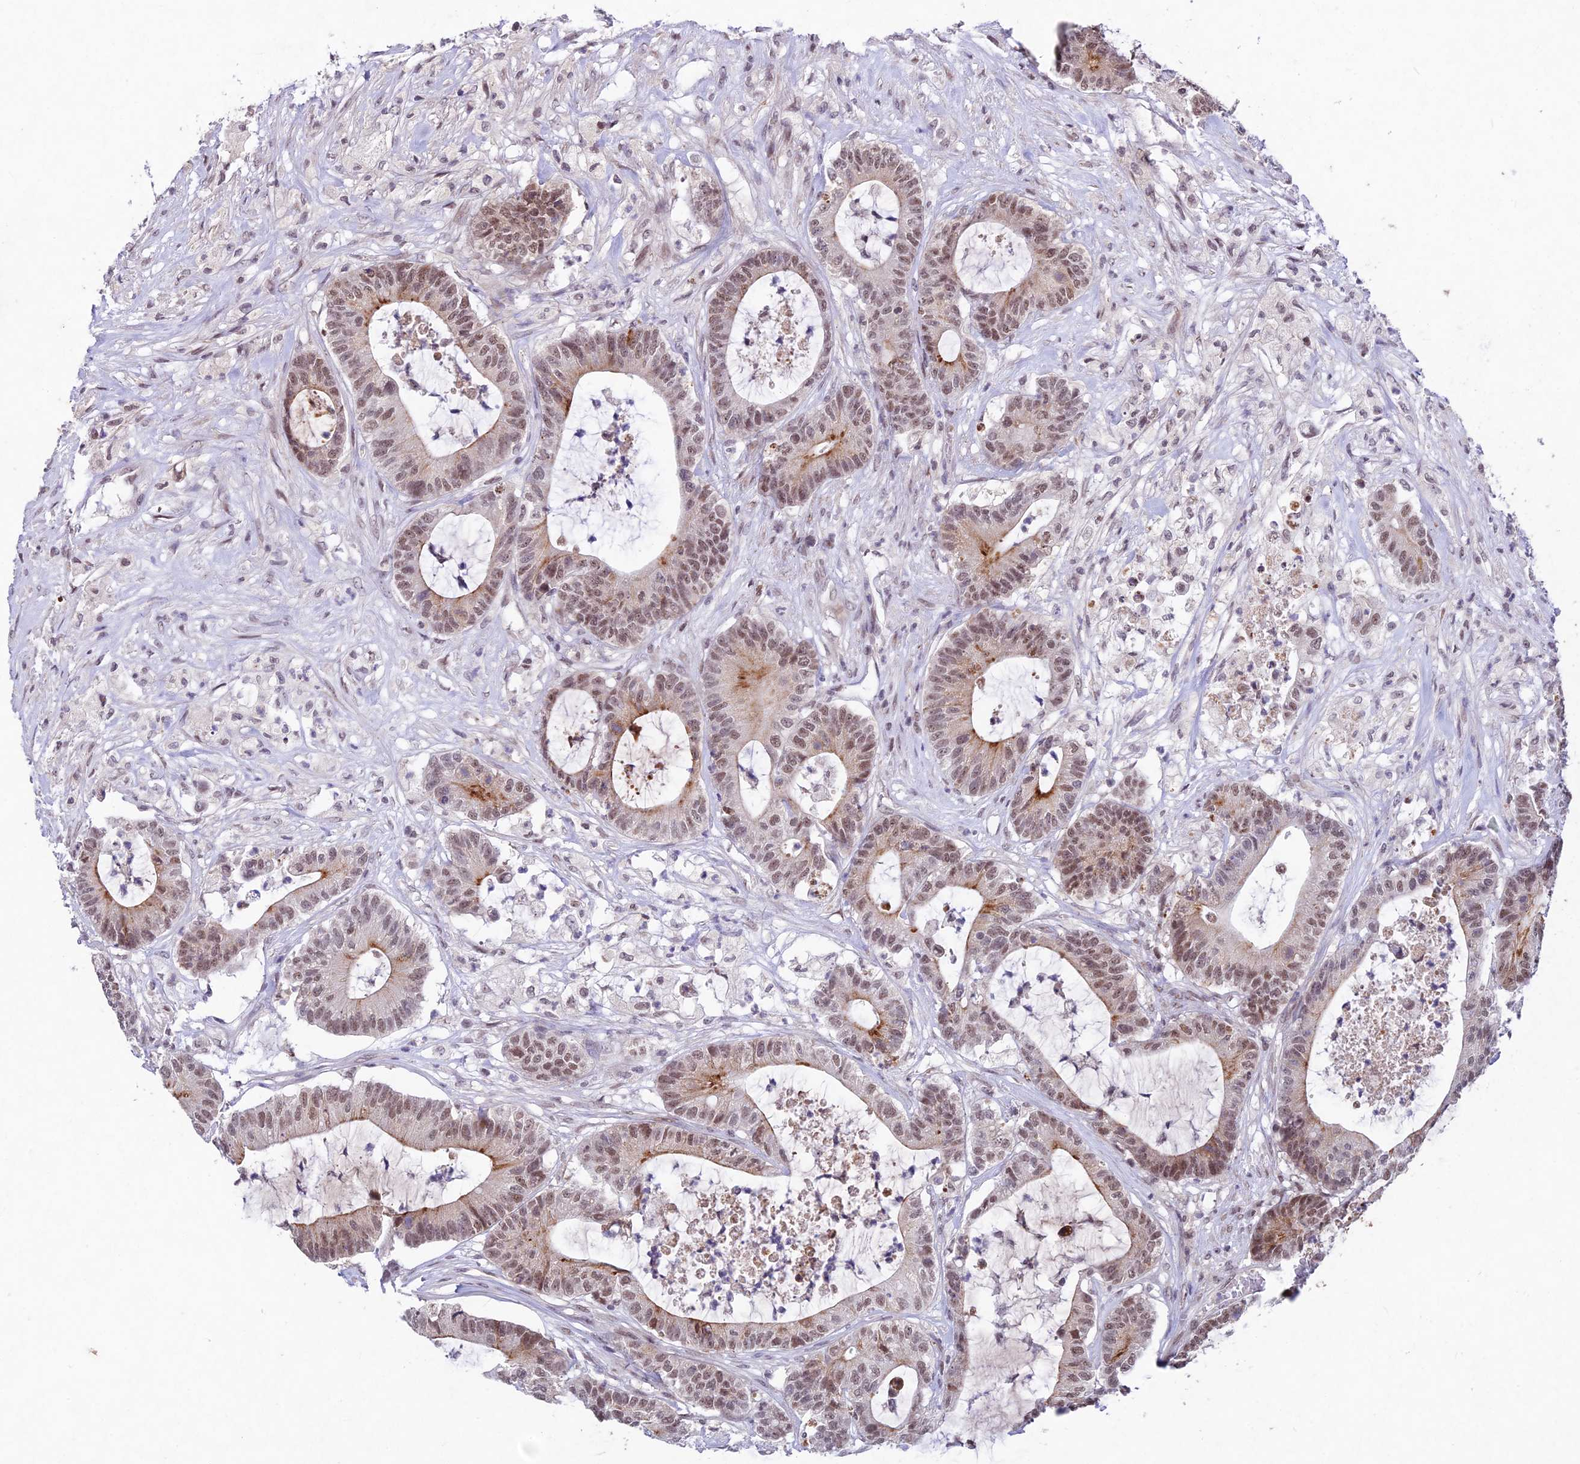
{"staining": {"intensity": "moderate", "quantity": ">75%", "location": "cytoplasmic/membranous,nuclear"}, "tissue": "colorectal cancer", "cell_type": "Tumor cells", "image_type": "cancer", "snomed": [{"axis": "morphology", "description": "Adenocarcinoma, NOS"}, {"axis": "topography", "description": "Colon"}], "caption": "Colorectal cancer stained for a protein (brown) shows moderate cytoplasmic/membranous and nuclear positive staining in approximately >75% of tumor cells.", "gene": "RAVER1", "patient": {"sex": "female", "age": 84}}